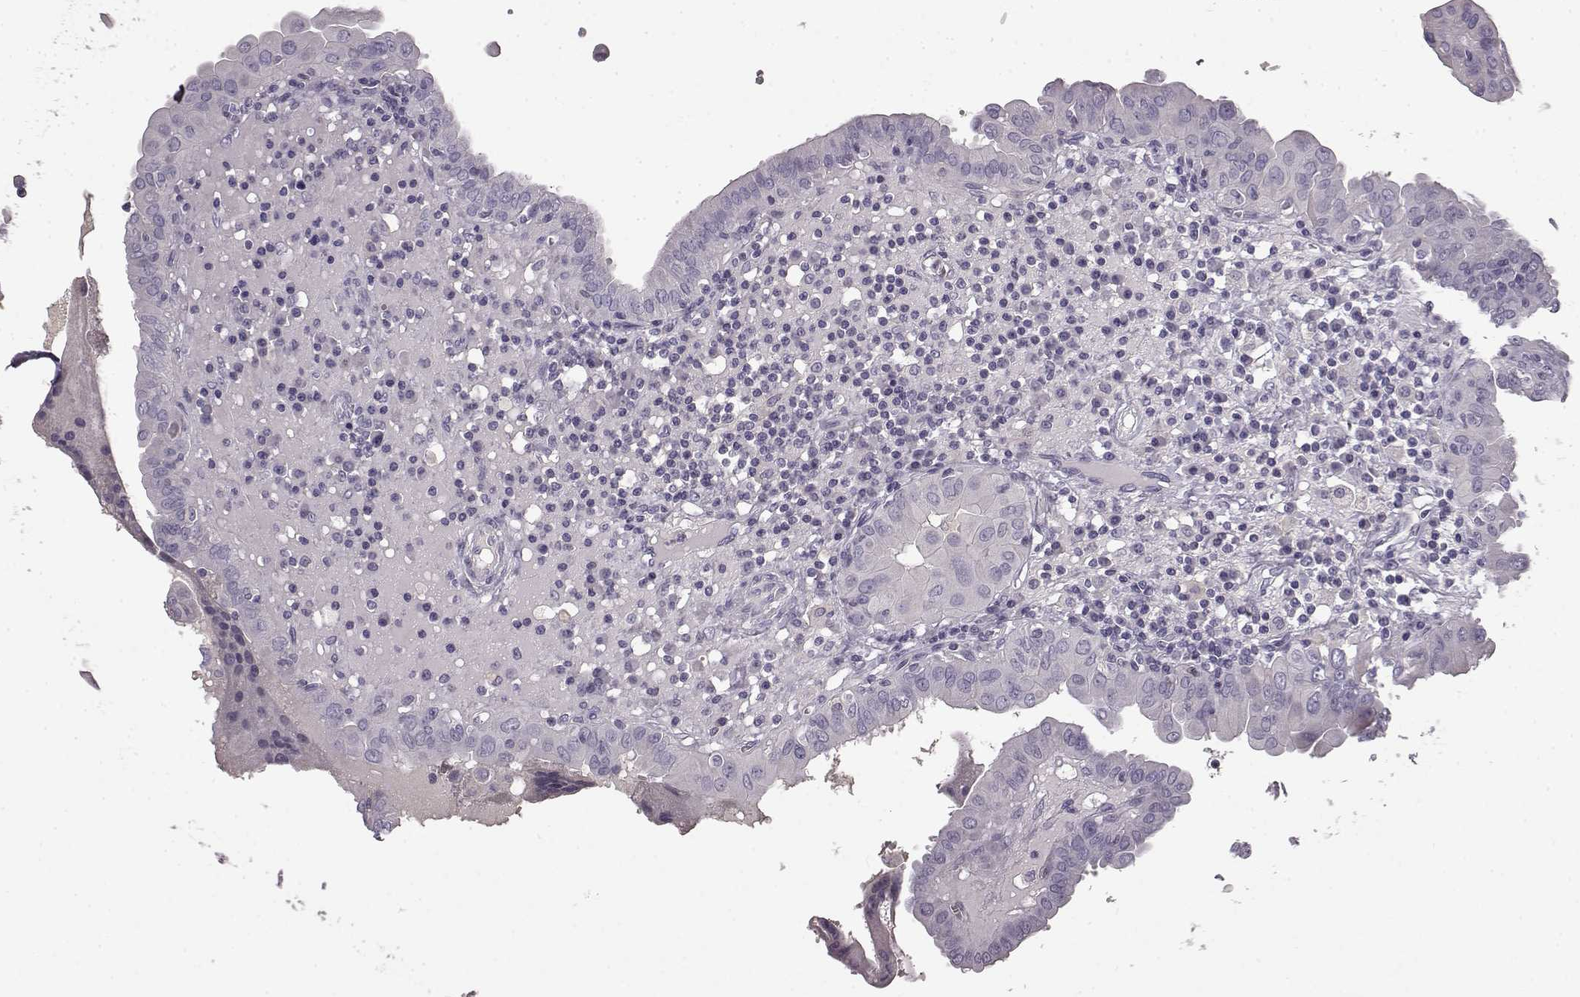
{"staining": {"intensity": "negative", "quantity": "none", "location": "none"}, "tissue": "thyroid cancer", "cell_type": "Tumor cells", "image_type": "cancer", "snomed": [{"axis": "morphology", "description": "Papillary adenocarcinoma, NOS"}, {"axis": "topography", "description": "Thyroid gland"}], "caption": "A photomicrograph of human thyroid cancer (papillary adenocarcinoma) is negative for staining in tumor cells.", "gene": "KRT85", "patient": {"sex": "female", "age": 37}}